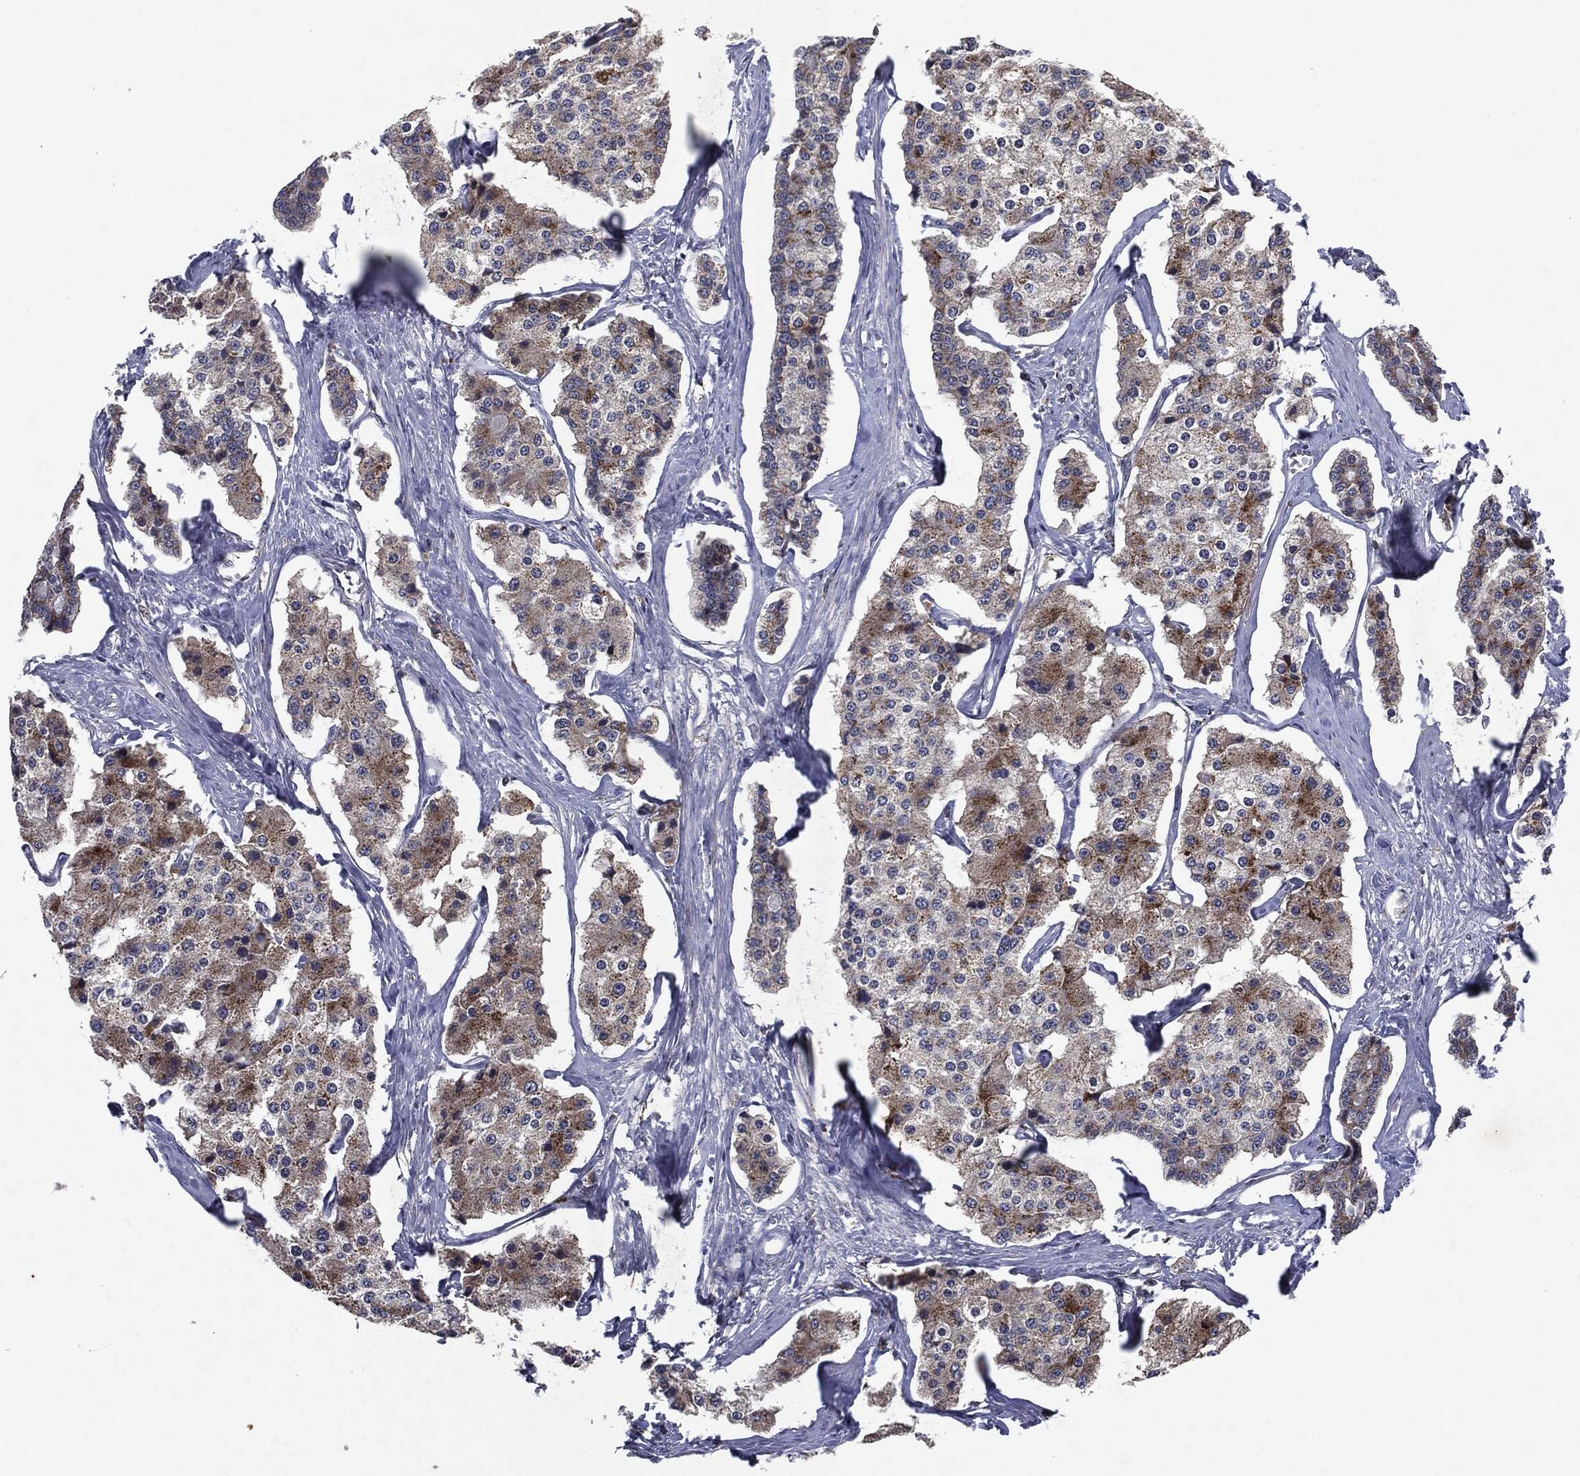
{"staining": {"intensity": "moderate", "quantity": "25%-75%", "location": "cytoplasmic/membranous"}, "tissue": "carcinoid", "cell_type": "Tumor cells", "image_type": "cancer", "snomed": [{"axis": "morphology", "description": "Carcinoid, malignant, NOS"}, {"axis": "topography", "description": "Small intestine"}], "caption": "Immunohistochemical staining of human malignant carcinoid shows moderate cytoplasmic/membranous protein expression in approximately 25%-75% of tumor cells. Ihc stains the protein of interest in brown and the nuclei are stained blue.", "gene": "SLC31A2", "patient": {"sex": "female", "age": 65}}